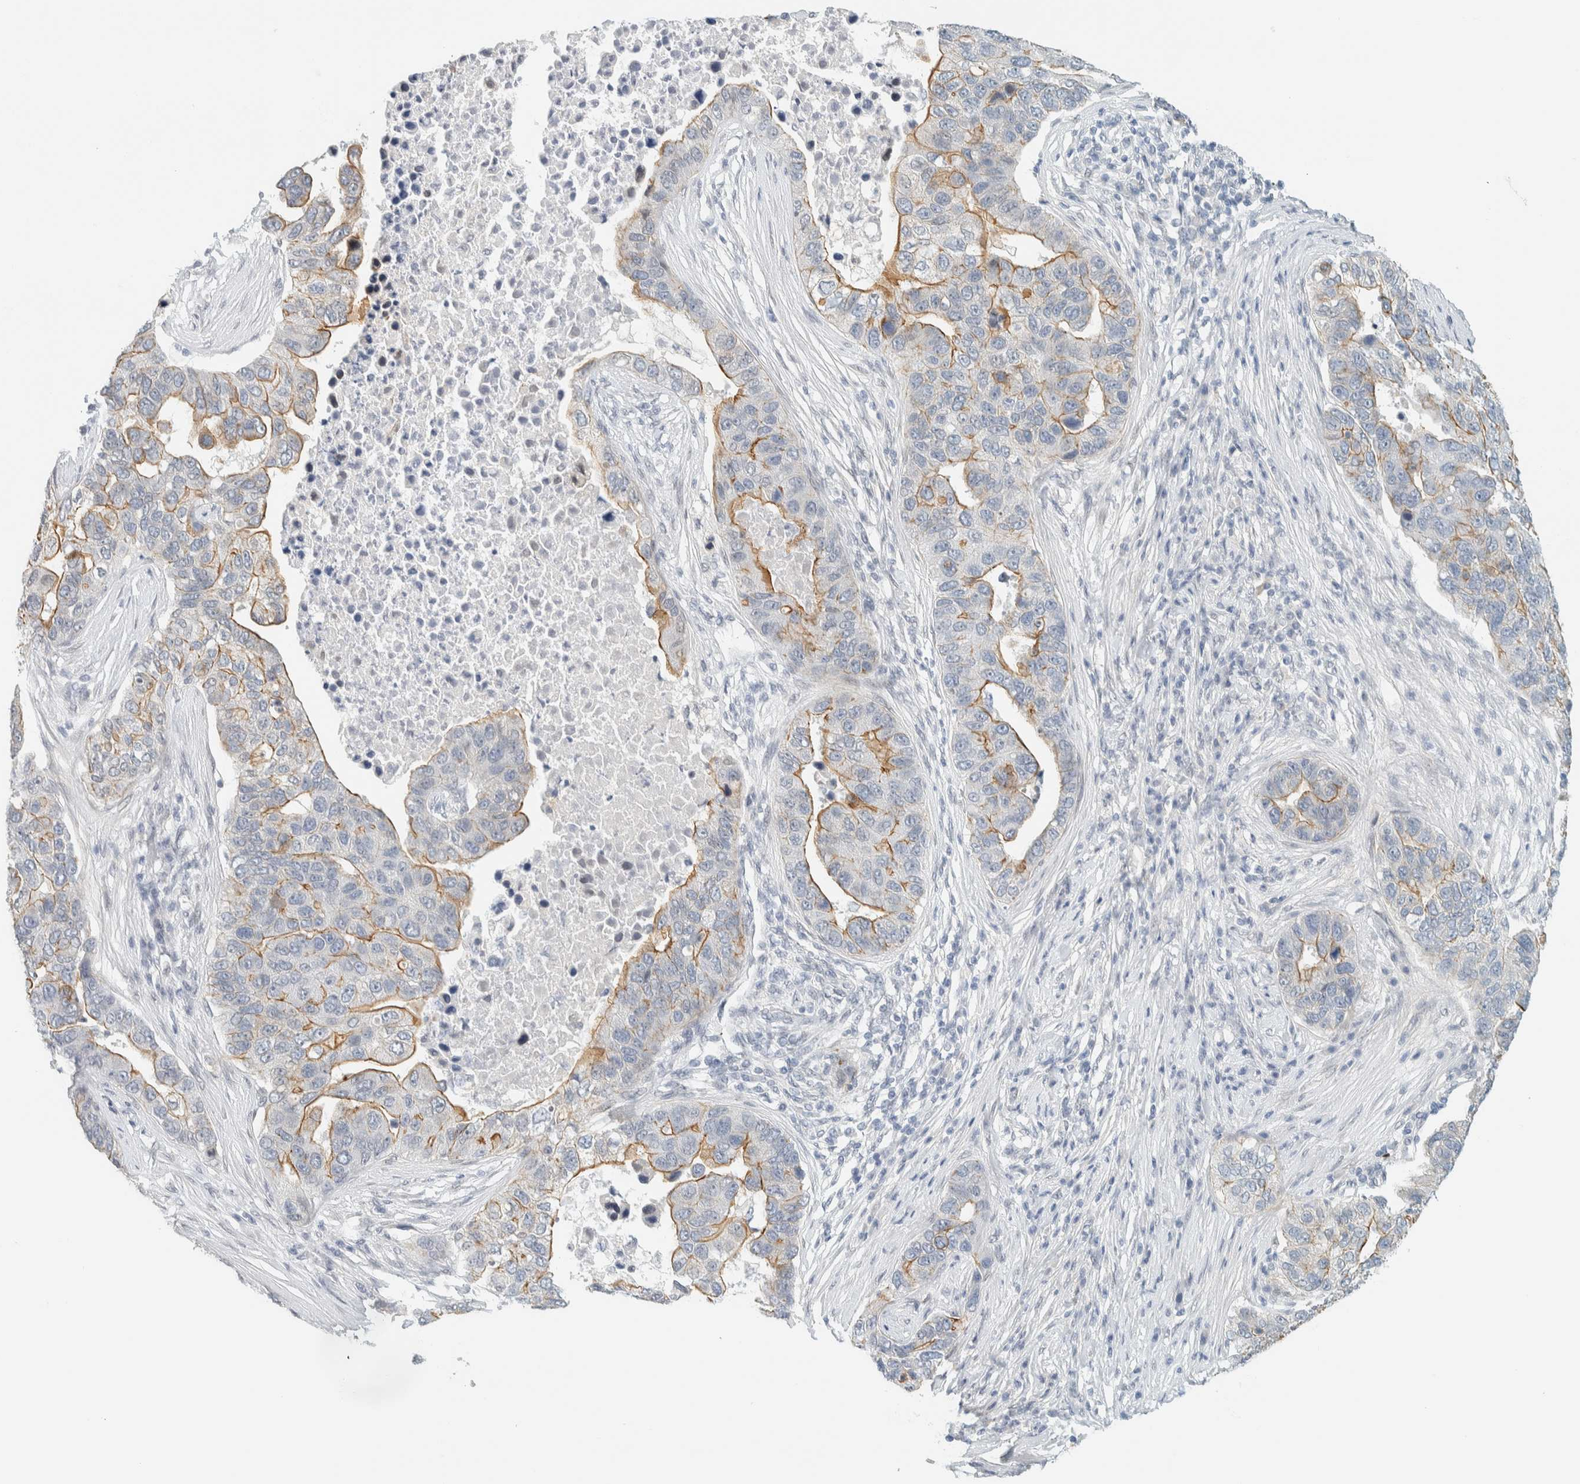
{"staining": {"intensity": "moderate", "quantity": "<25%", "location": "cytoplasmic/membranous"}, "tissue": "pancreatic cancer", "cell_type": "Tumor cells", "image_type": "cancer", "snomed": [{"axis": "morphology", "description": "Adenocarcinoma, NOS"}, {"axis": "topography", "description": "Pancreas"}], "caption": "High-power microscopy captured an immunohistochemistry (IHC) histopathology image of adenocarcinoma (pancreatic), revealing moderate cytoplasmic/membranous positivity in approximately <25% of tumor cells.", "gene": "C1QTNF12", "patient": {"sex": "female", "age": 61}}